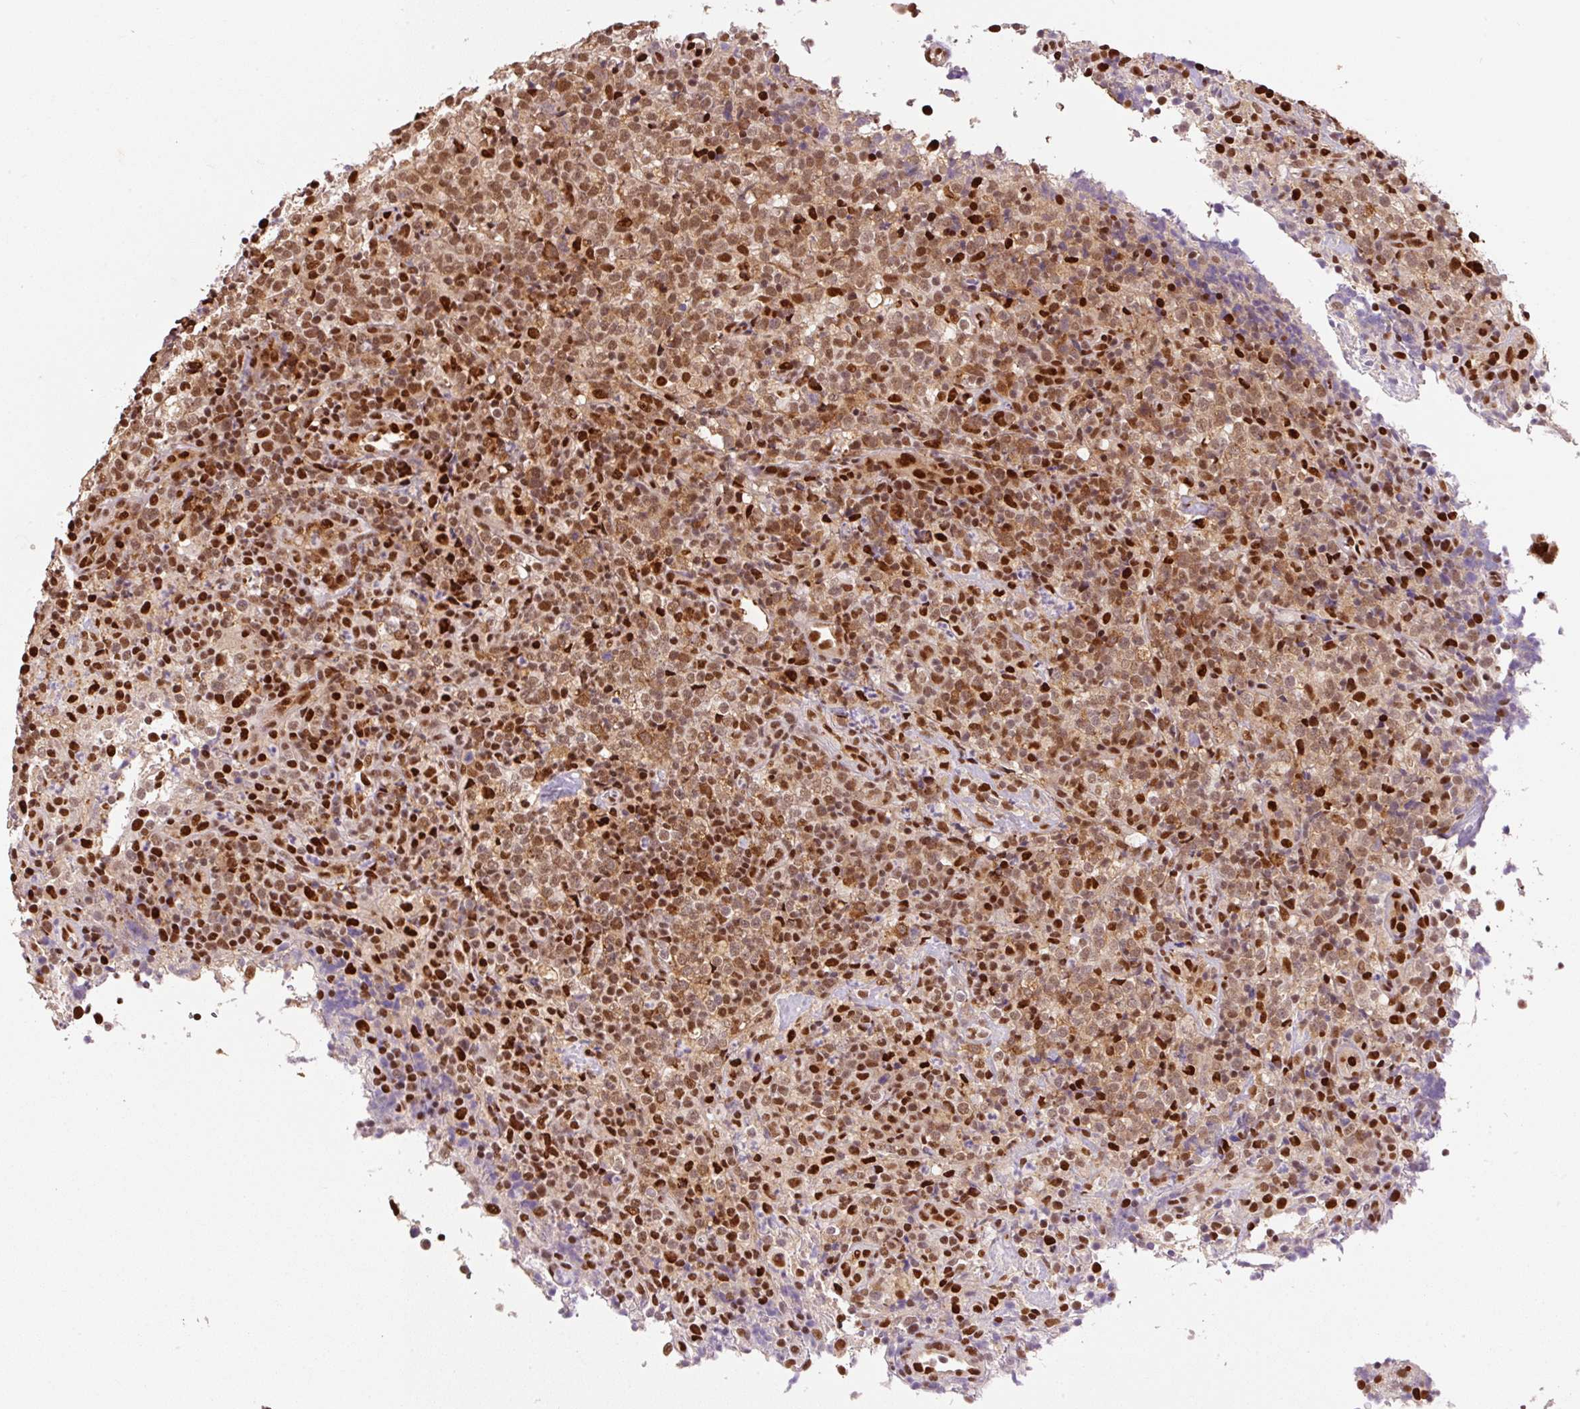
{"staining": {"intensity": "moderate", "quantity": ">75%", "location": "nuclear"}, "tissue": "lymphoma", "cell_type": "Tumor cells", "image_type": "cancer", "snomed": [{"axis": "morphology", "description": "Malignant lymphoma, non-Hodgkin's type, High grade"}, {"axis": "topography", "description": "Lymph node"}], "caption": "A high-resolution image shows immunohistochemistry staining of lymphoma, which reveals moderate nuclear staining in approximately >75% of tumor cells.", "gene": "GPR139", "patient": {"sex": "male", "age": 54}}